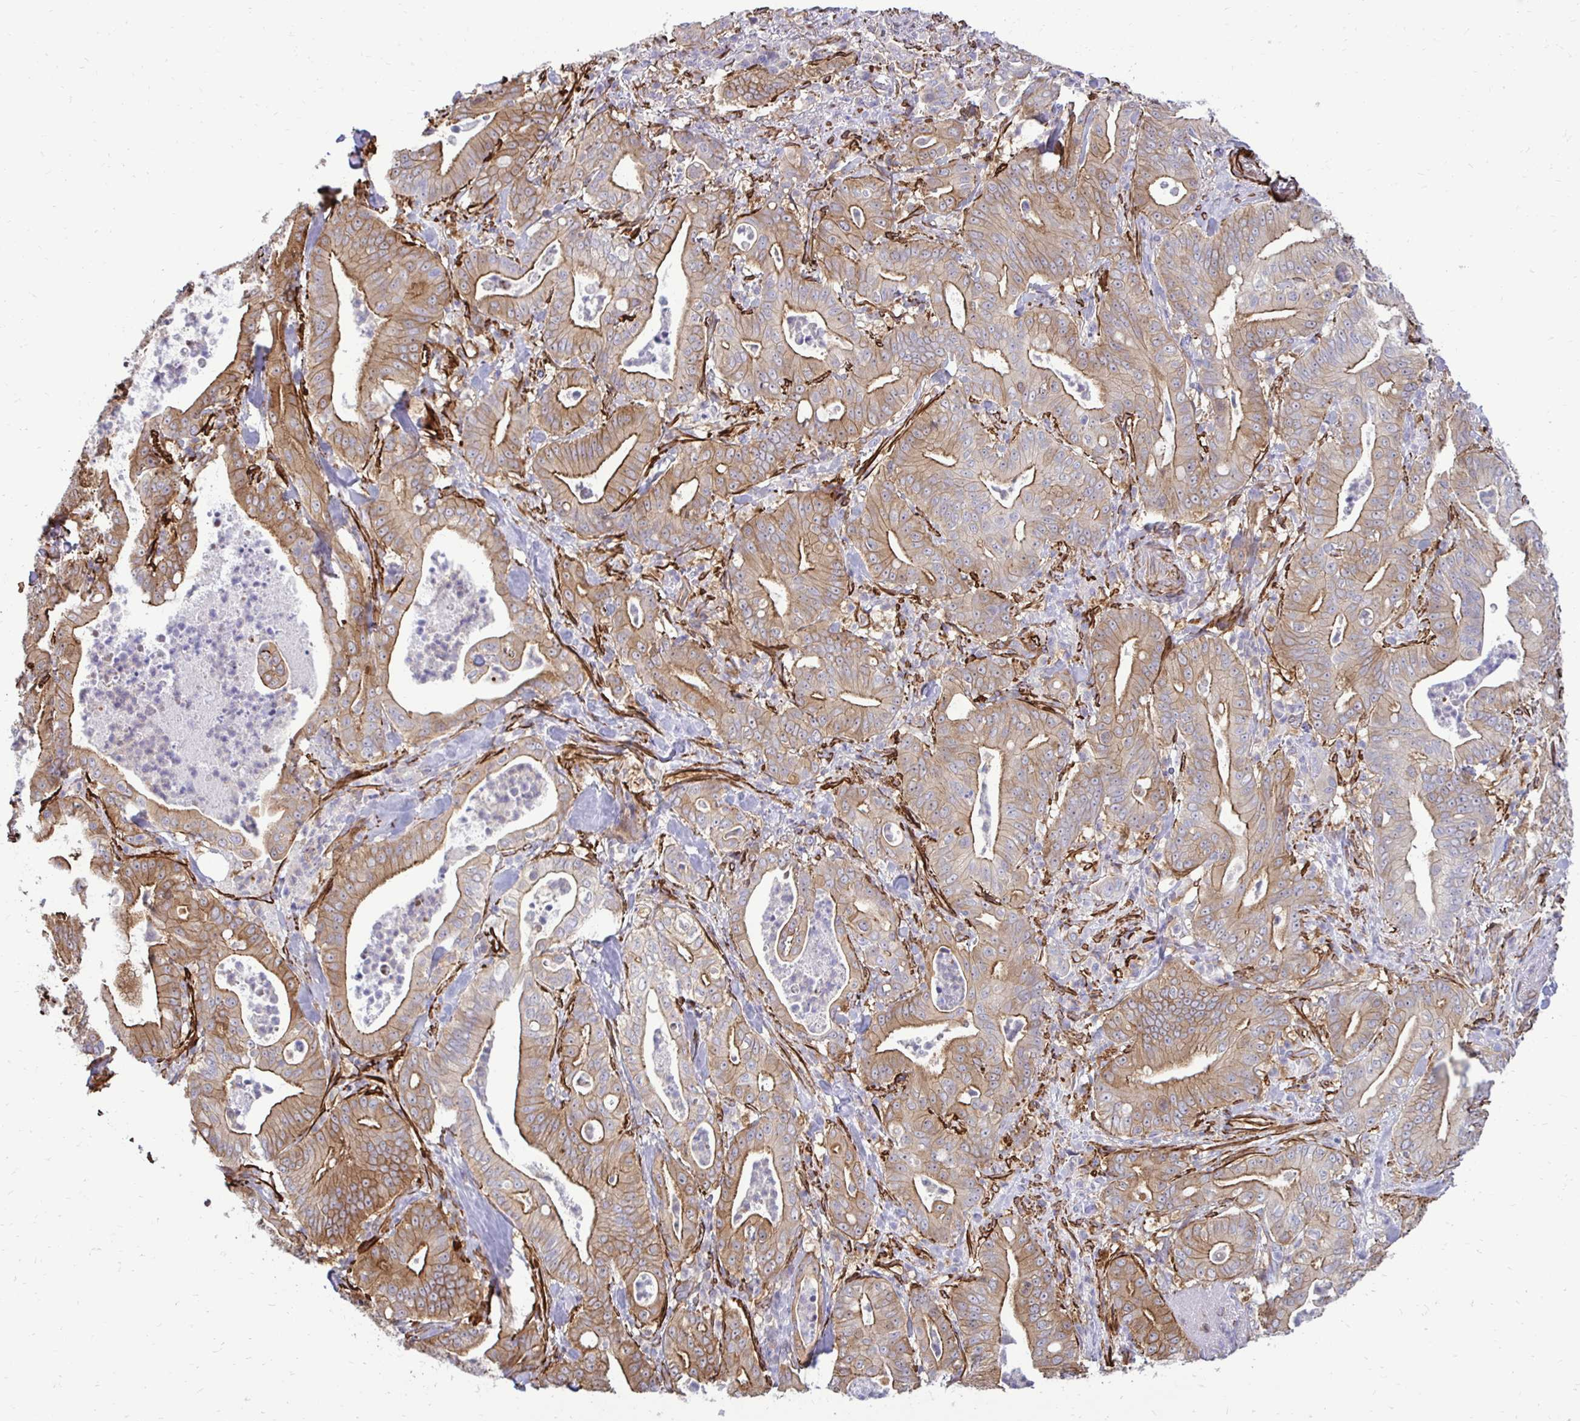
{"staining": {"intensity": "moderate", "quantity": ">75%", "location": "cytoplasmic/membranous"}, "tissue": "pancreatic cancer", "cell_type": "Tumor cells", "image_type": "cancer", "snomed": [{"axis": "morphology", "description": "Adenocarcinoma, NOS"}, {"axis": "topography", "description": "Pancreas"}], "caption": "Immunohistochemical staining of pancreatic cancer reveals medium levels of moderate cytoplasmic/membranous expression in approximately >75% of tumor cells. (DAB (3,3'-diaminobenzidine) = brown stain, brightfield microscopy at high magnification).", "gene": "CTPS1", "patient": {"sex": "male", "age": 71}}